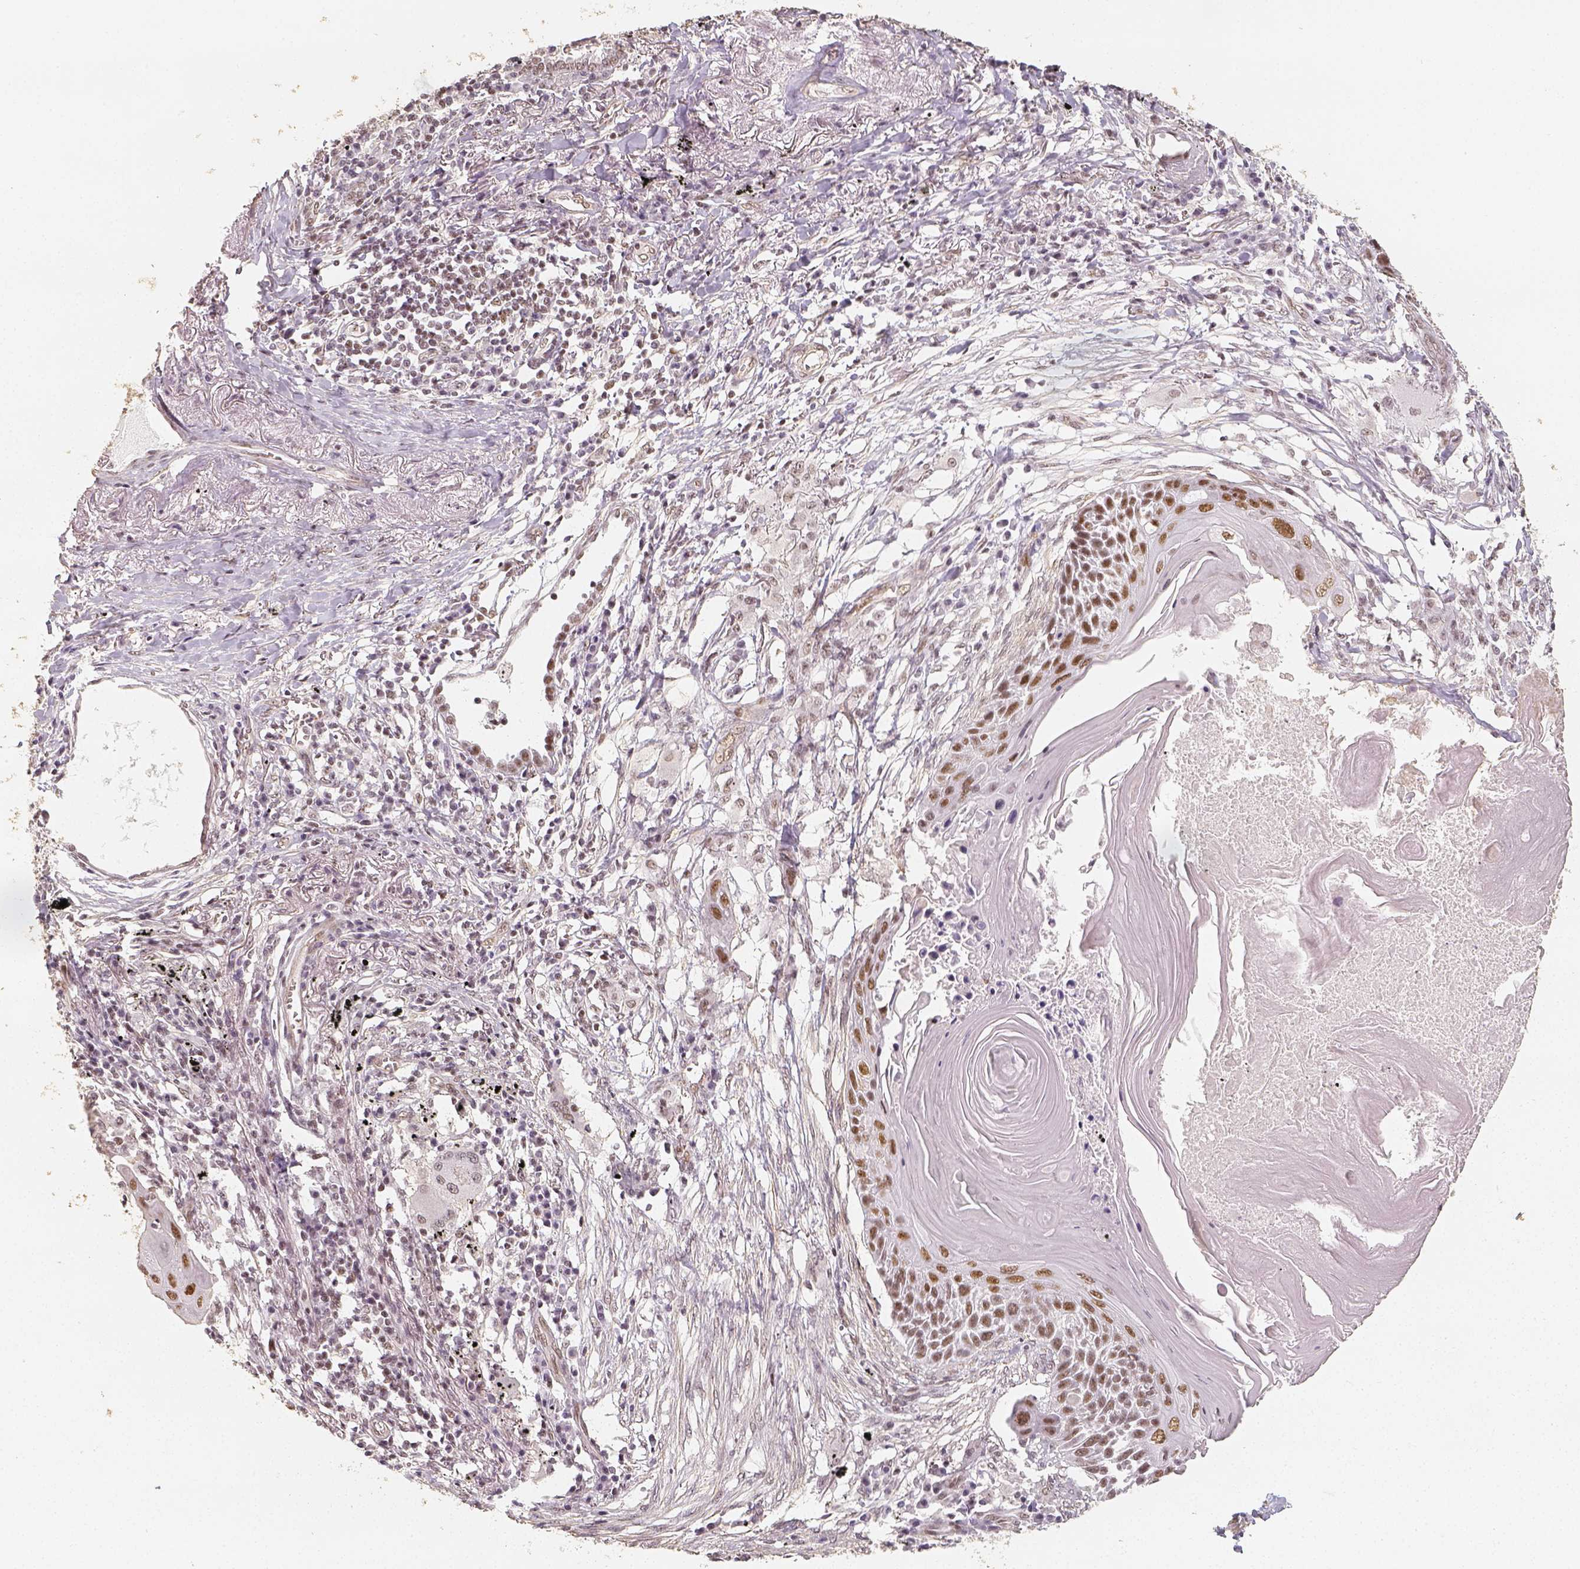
{"staining": {"intensity": "moderate", "quantity": ">75%", "location": "nuclear"}, "tissue": "lung cancer", "cell_type": "Tumor cells", "image_type": "cancer", "snomed": [{"axis": "morphology", "description": "Squamous cell carcinoma, NOS"}, {"axis": "topography", "description": "Lung"}], "caption": "Squamous cell carcinoma (lung) tissue exhibits moderate nuclear positivity in approximately >75% of tumor cells, visualized by immunohistochemistry.", "gene": "HDAC1", "patient": {"sex": "male", "age": 78}}